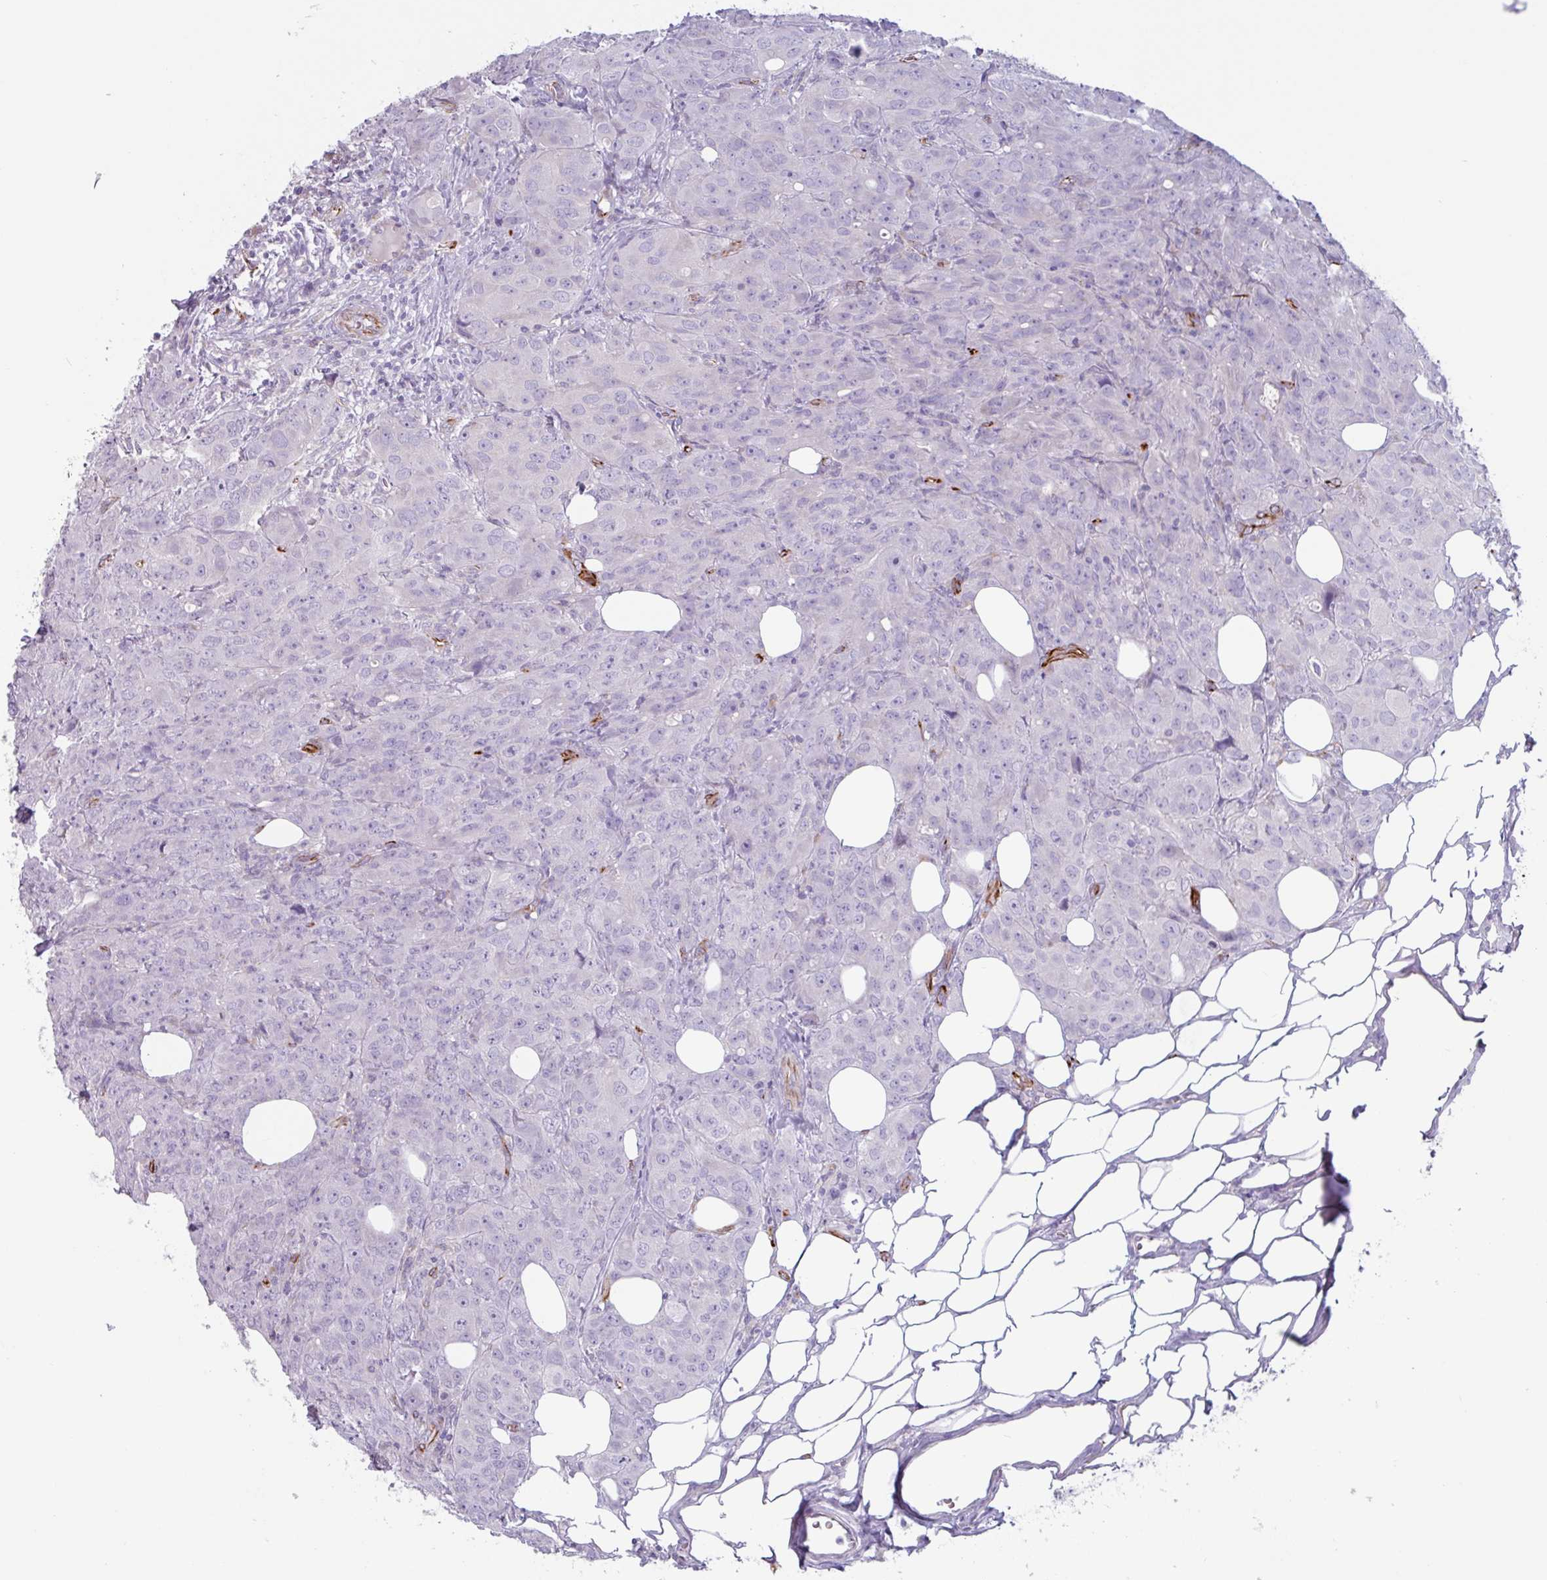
{"staining": {"intensity": "negative", "quantity": "none", "location": "none"}, "tissue": "breast cancer", "cell_type": "Tumor cells", "image_type": "cancer", "snomed": [{"axis": "morphology", "description": "Duct carcinoma"}, {"axis": "topography", "description": "Breast"}], "caption": "Protein analysis of breast infiltrating ductal carcinoma displays no significant expression in tumor cells. (Stains: DAB IHC with hematoxylin counter stain, Microscopy: brightfield microscopy at high magnification).", "gene": "BTD", "patient": {"sex": "female", "age": 43}}